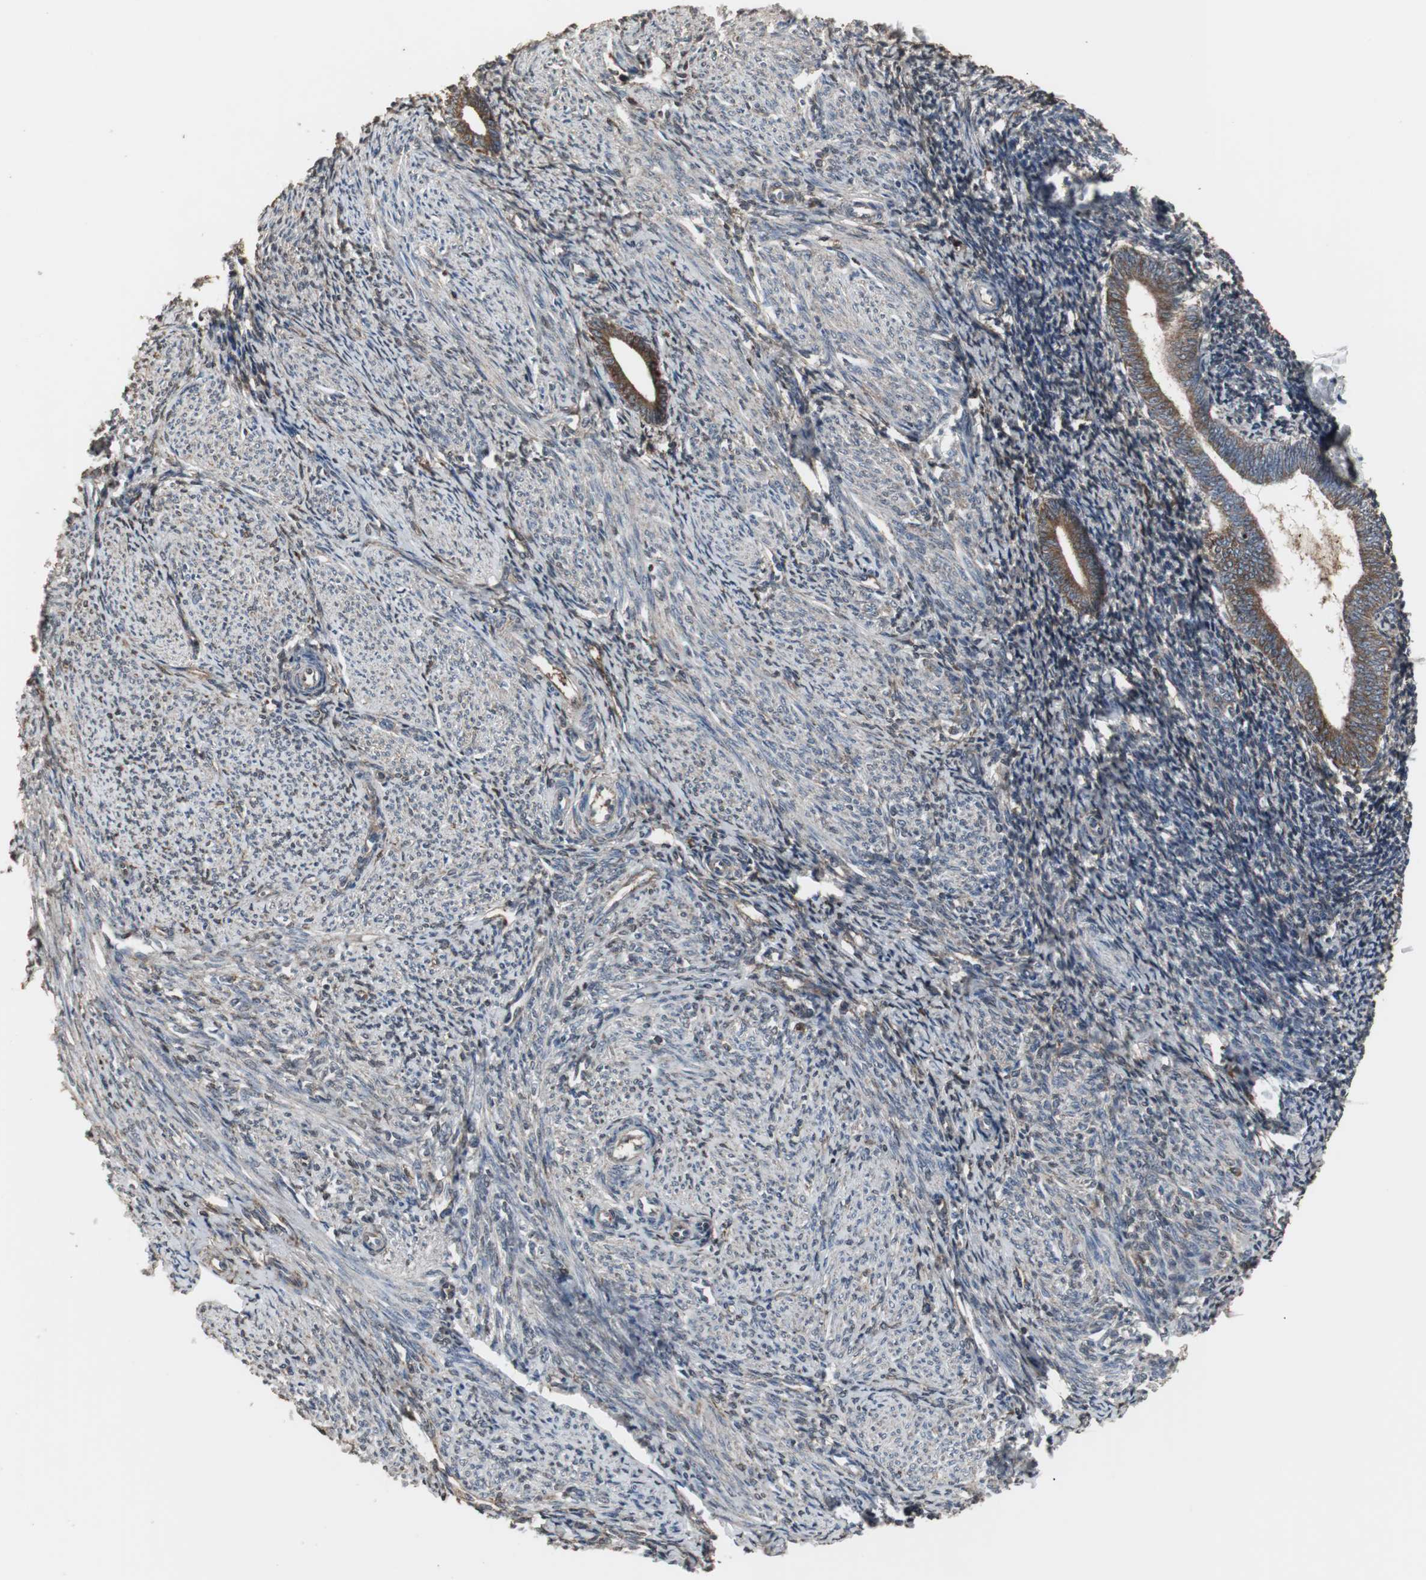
{"staining": {"intensity": "weak", "quantity": ">75%", "location": "cytoplasmic/membranous"}, "tissue": "endometrium", "cell_type": "Cells in endometrial stroma", "image_type": "normal", "snomed": [{"axis": "morphology", "description": "Normal tissue, NOS"}, {"axis": "topography", "description": "Endometrium"}], "caption": "A high-resolution image shows IHC staining of unremarkable endometrium, which exhibits weak cytoplasmic/membranous positivity in about >75% of cells in endometrial stroma. Using DAB (3,3'-diaminobenzidine) (brown) and hematoxylin (blue) stains, captured at high magnification using brightfield microscopy.", "gene": "HPRT1", "patient": {"sex": "female", "age": 57}}